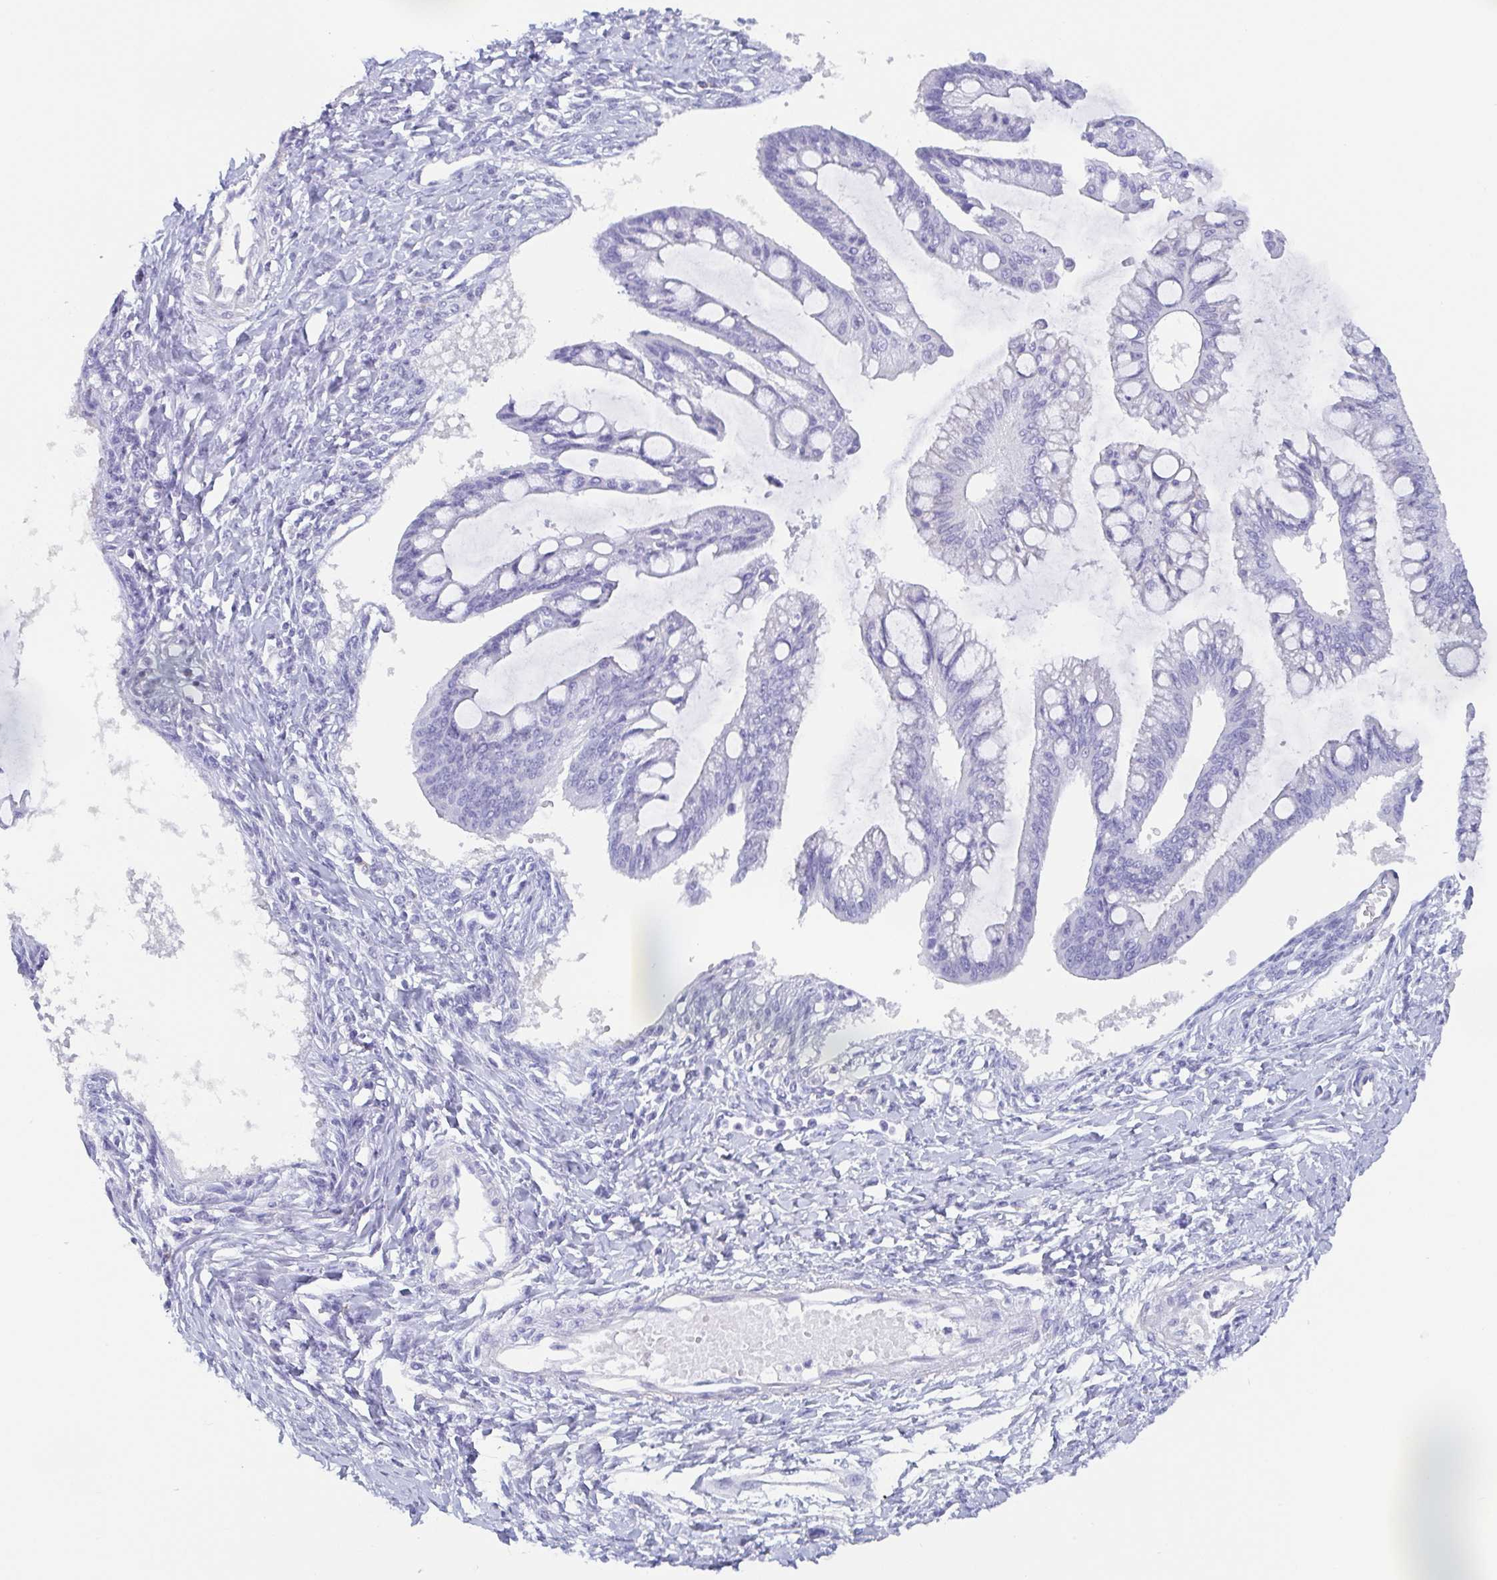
{"staining": {"intensity": "negative", "quantity": "none", "location": "none"}, "tissue": "ovarian cancer", "cell_type": "Tumor cells", "image_type": "cancer", "snomed": [{"axis": "morphology", "description": "Cystadenocarcinoma, mucinous, NOS"}, {"axis": "topography", "description": "Ovary"}], "caption": "Histopathology image shows no protein staining in tumor cells of ovarian cancer tissue.", "gene": "TAGLN3", "patient": {"sex": "female", "age": 73}}